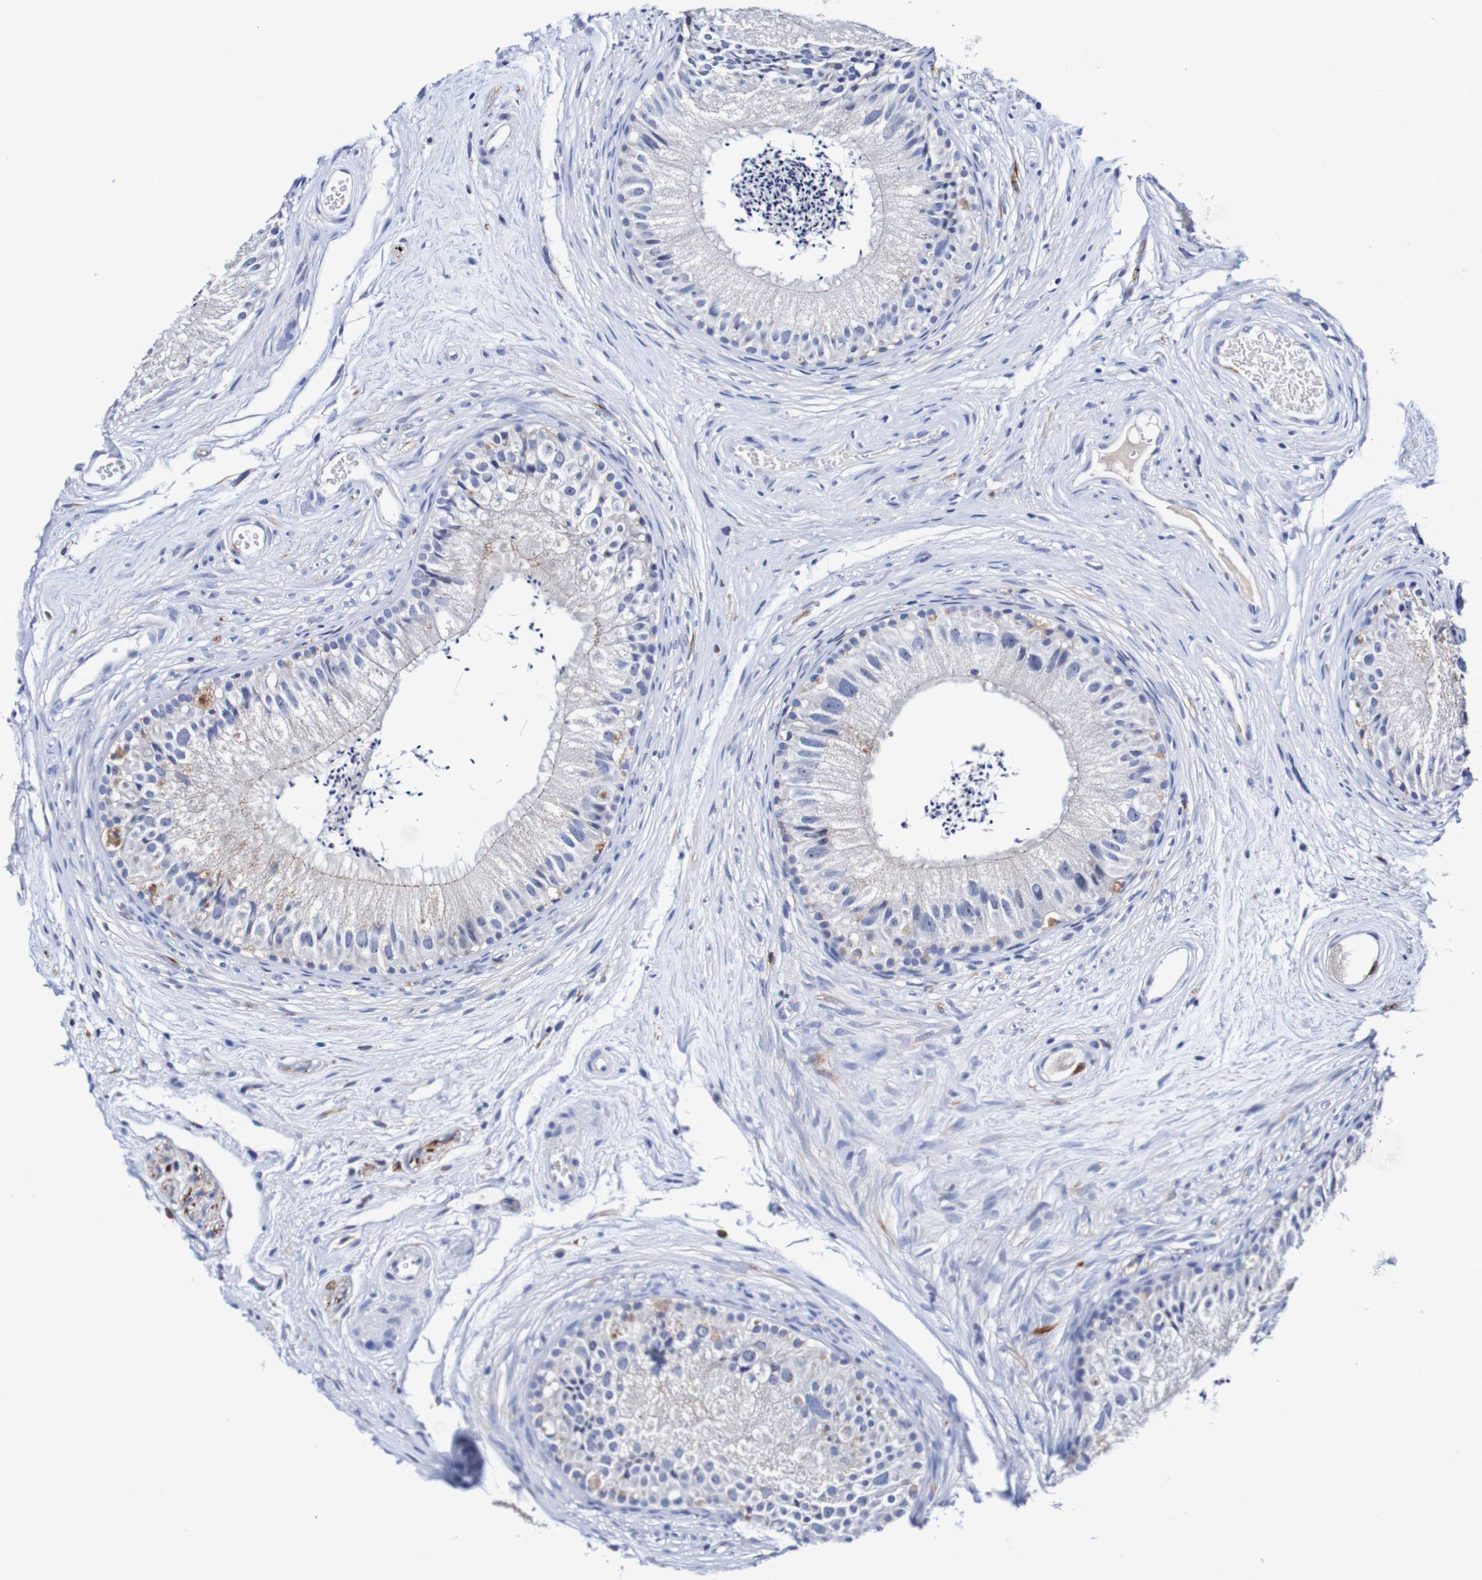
{"staining": {"intensity": "negative", "quantity": "none", "location": "none"}, "tissue": "epididymis", "cell_type": "Glandular cells", "image_type": "normal", "snomed": [{"axis": "morphology", "description": "Normal tissue, NOS"}, {"axis": "topography", "description": "Epididymis"}], "caption": "This is an IHC image of normal human epididymis. There is no positivity in glandular cells.", "gene": "SEZ6", "patient": {"sex": "male", "age": 56}}